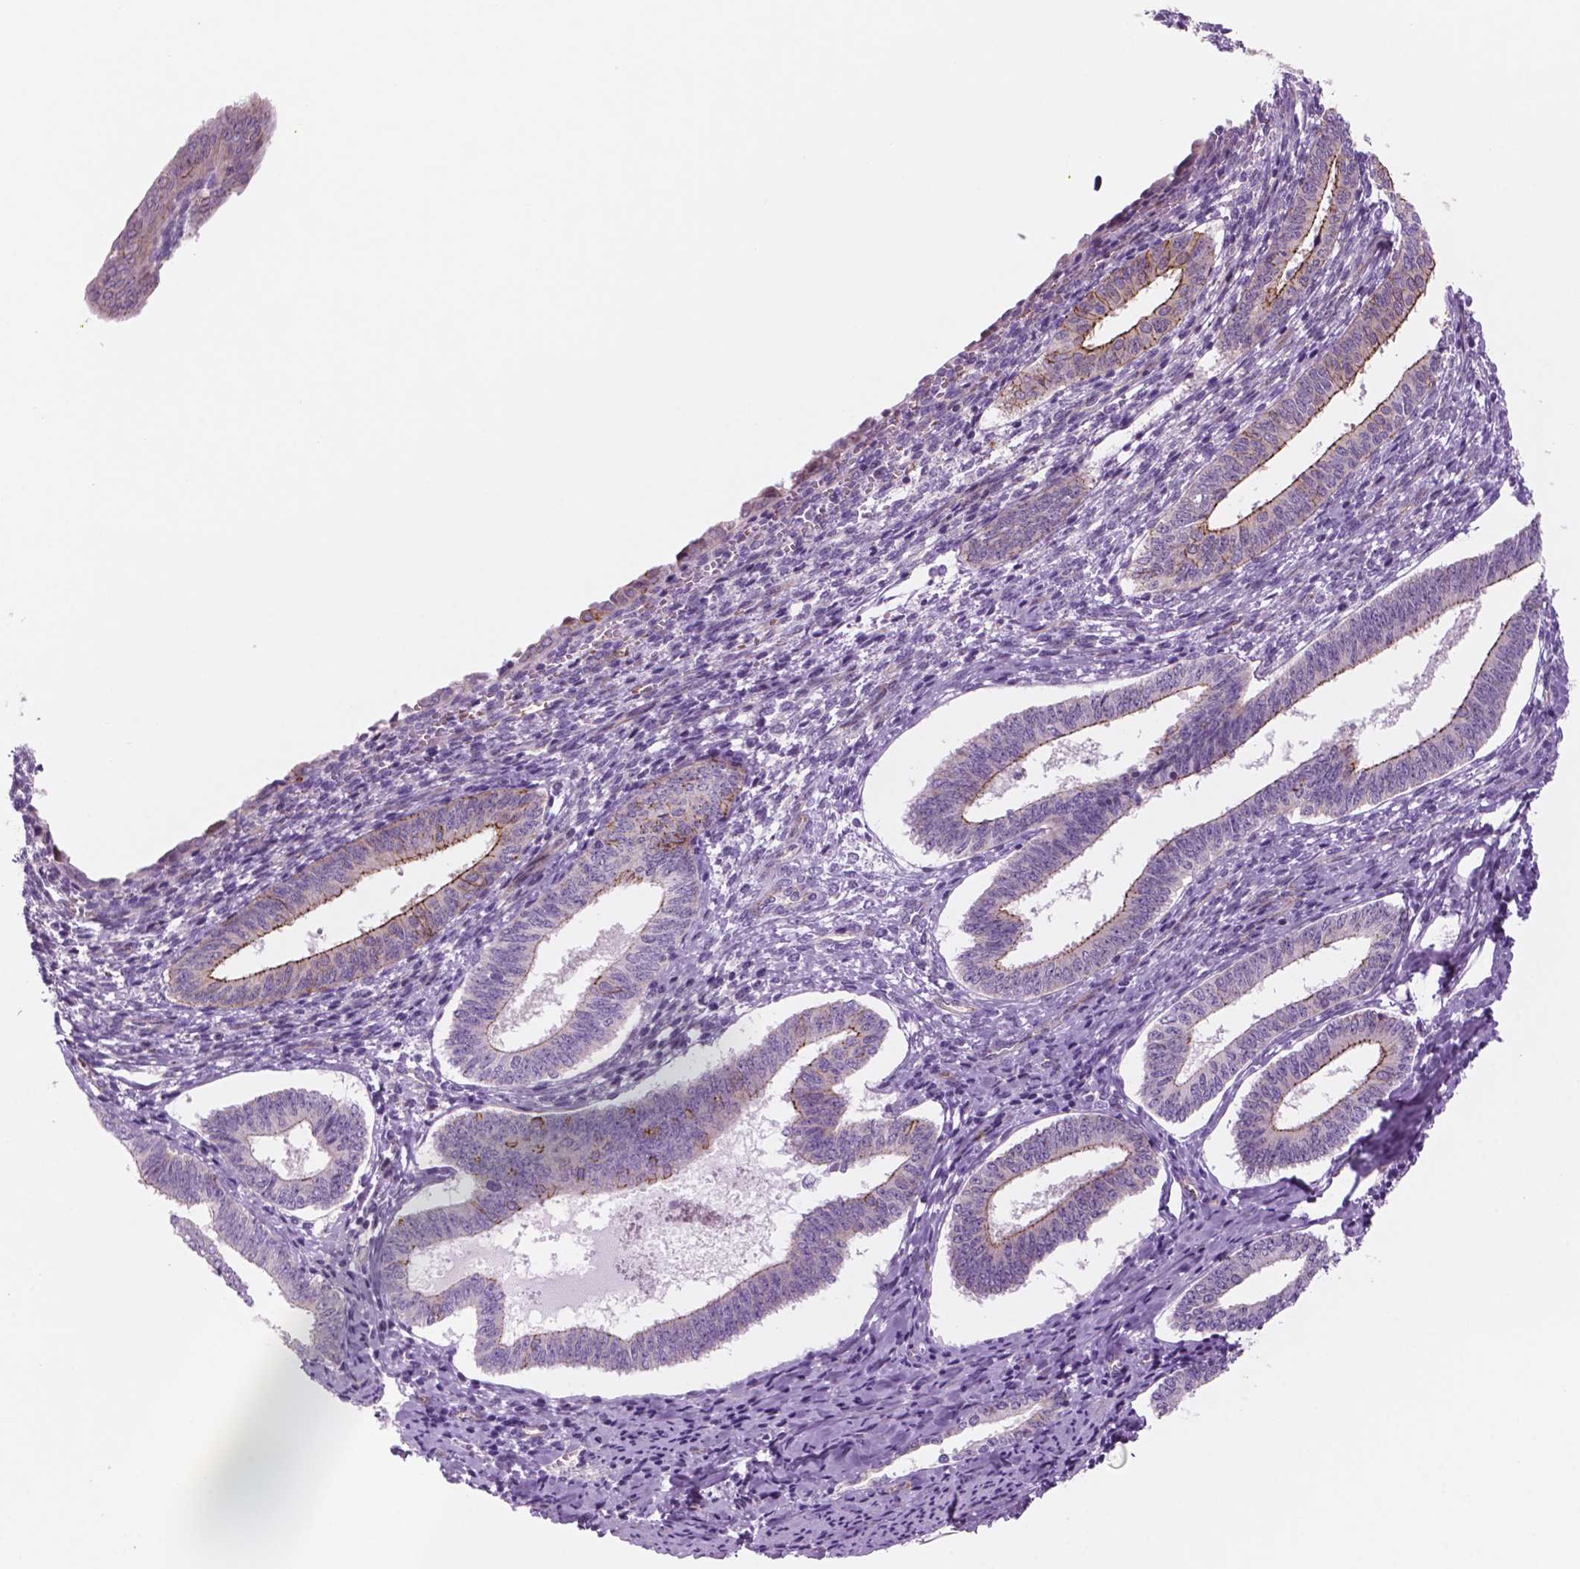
{"staining": {"intensity": "moderate", "quantity": "<25%", "location": "cytoplasmic/membranous"}, "tissue": "cervical cancer", "cell_type": "Tumor cells", "image_type": "cancer", "snomed": [{"axis": "morphology", "description": "Squamous cell carcinoma, NOS"}, {"axis": "topography", "description": "Cervix"}], "caption": "Tumor cells exhibit low levels of moderate cytoplasmic/membranous staining in approximately <25% of cells in human squamous cell carcinoma (cervical).", "gene": "RND3", "patient": {"sex": "female", "age": 59}}